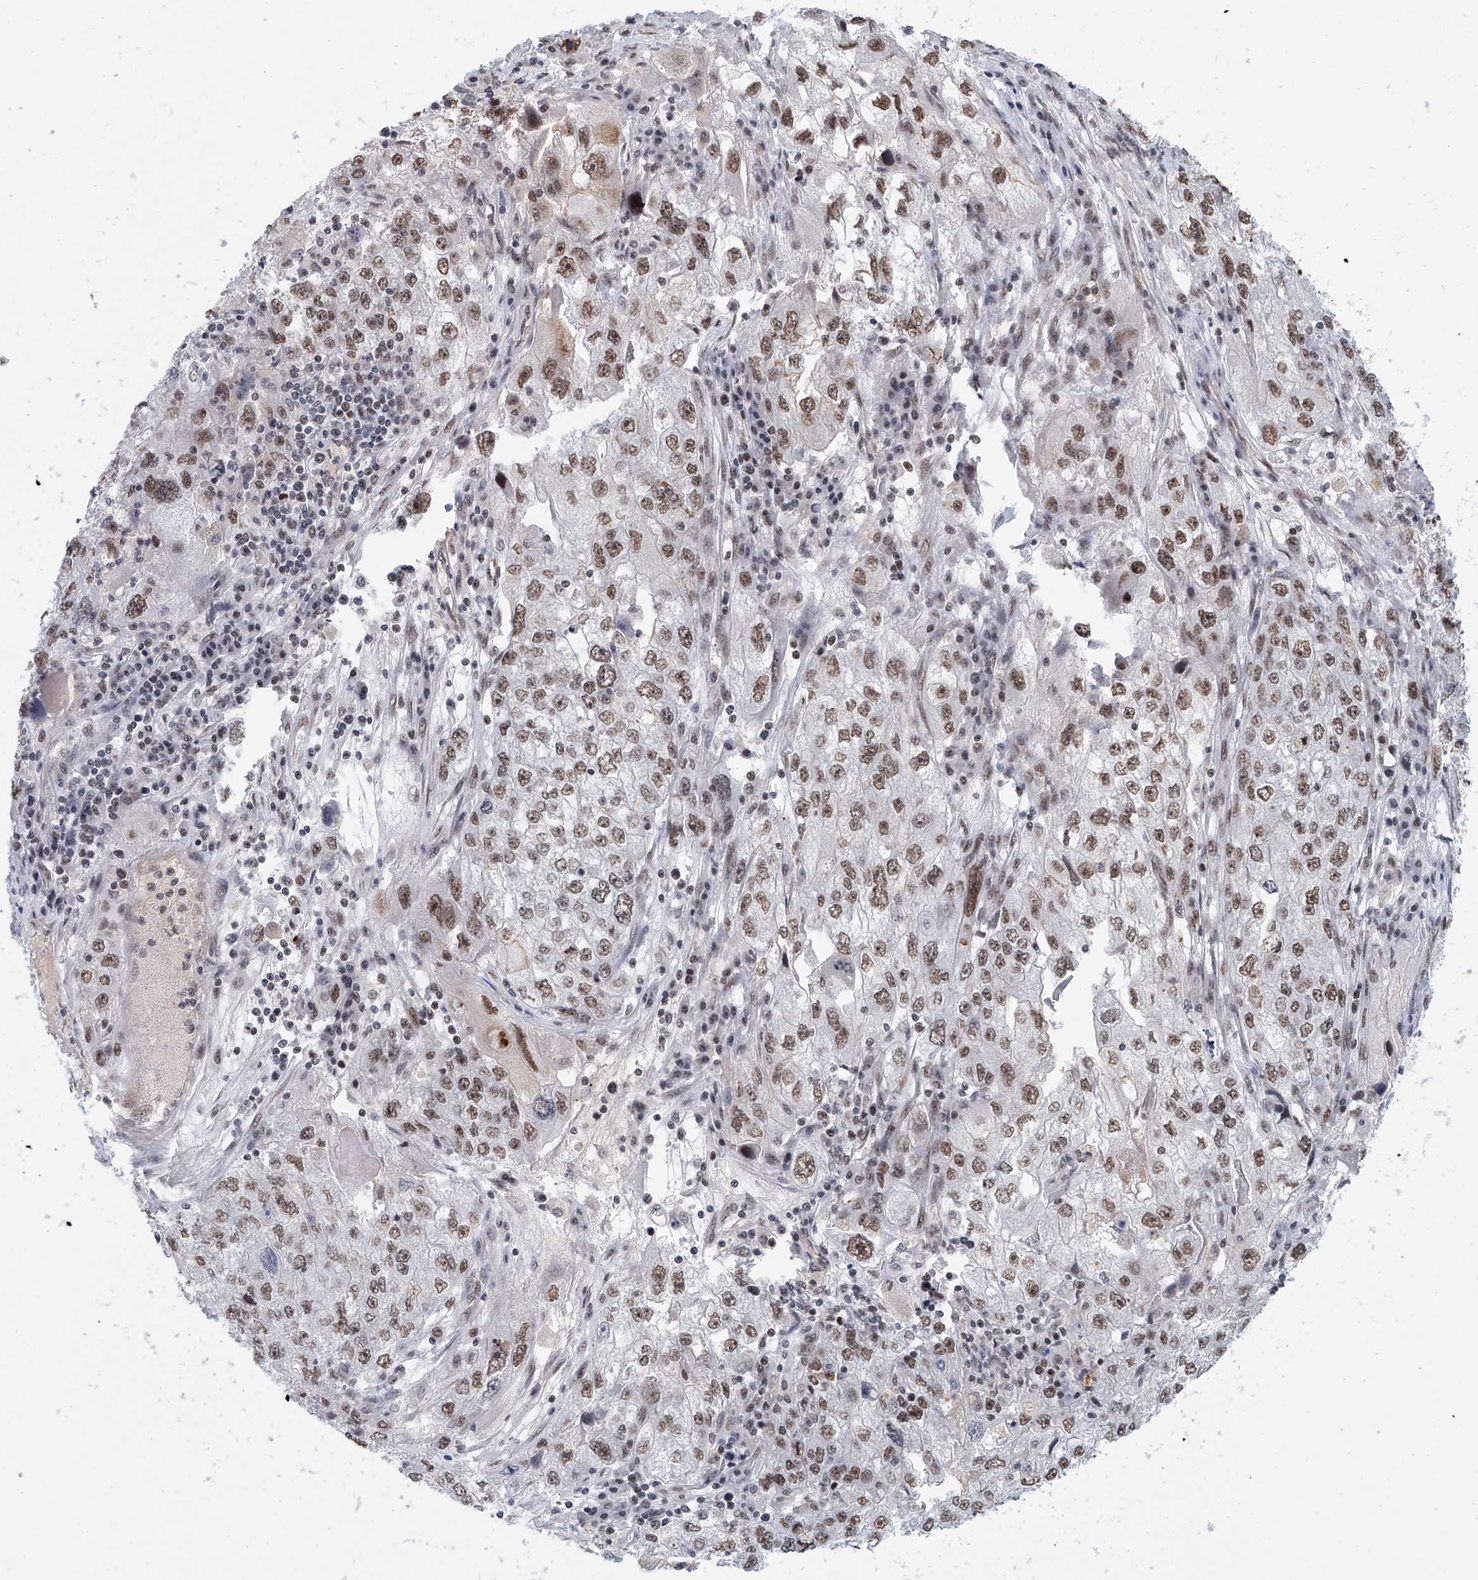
{"staining": {"intensity": "moderate", "quantity": "25%-75%", "location": "nuclear"}, "tissue": "endometrial cancer", "cell_type": "Tumor cells", "image_type": "cancer", "snomed": [{"axis": "morphology", "description": "Adenocarcinoma, NOS"}, {"axis": "topography", "description": "Endometrium"}], "caption": "Protein expression analysis of human endometrial cancer reveals moderate nuclear positivity in about 25%-75% of tumor cells.", "gene": "ZNF470", "patient": {"sex": "female", "age": 49}}